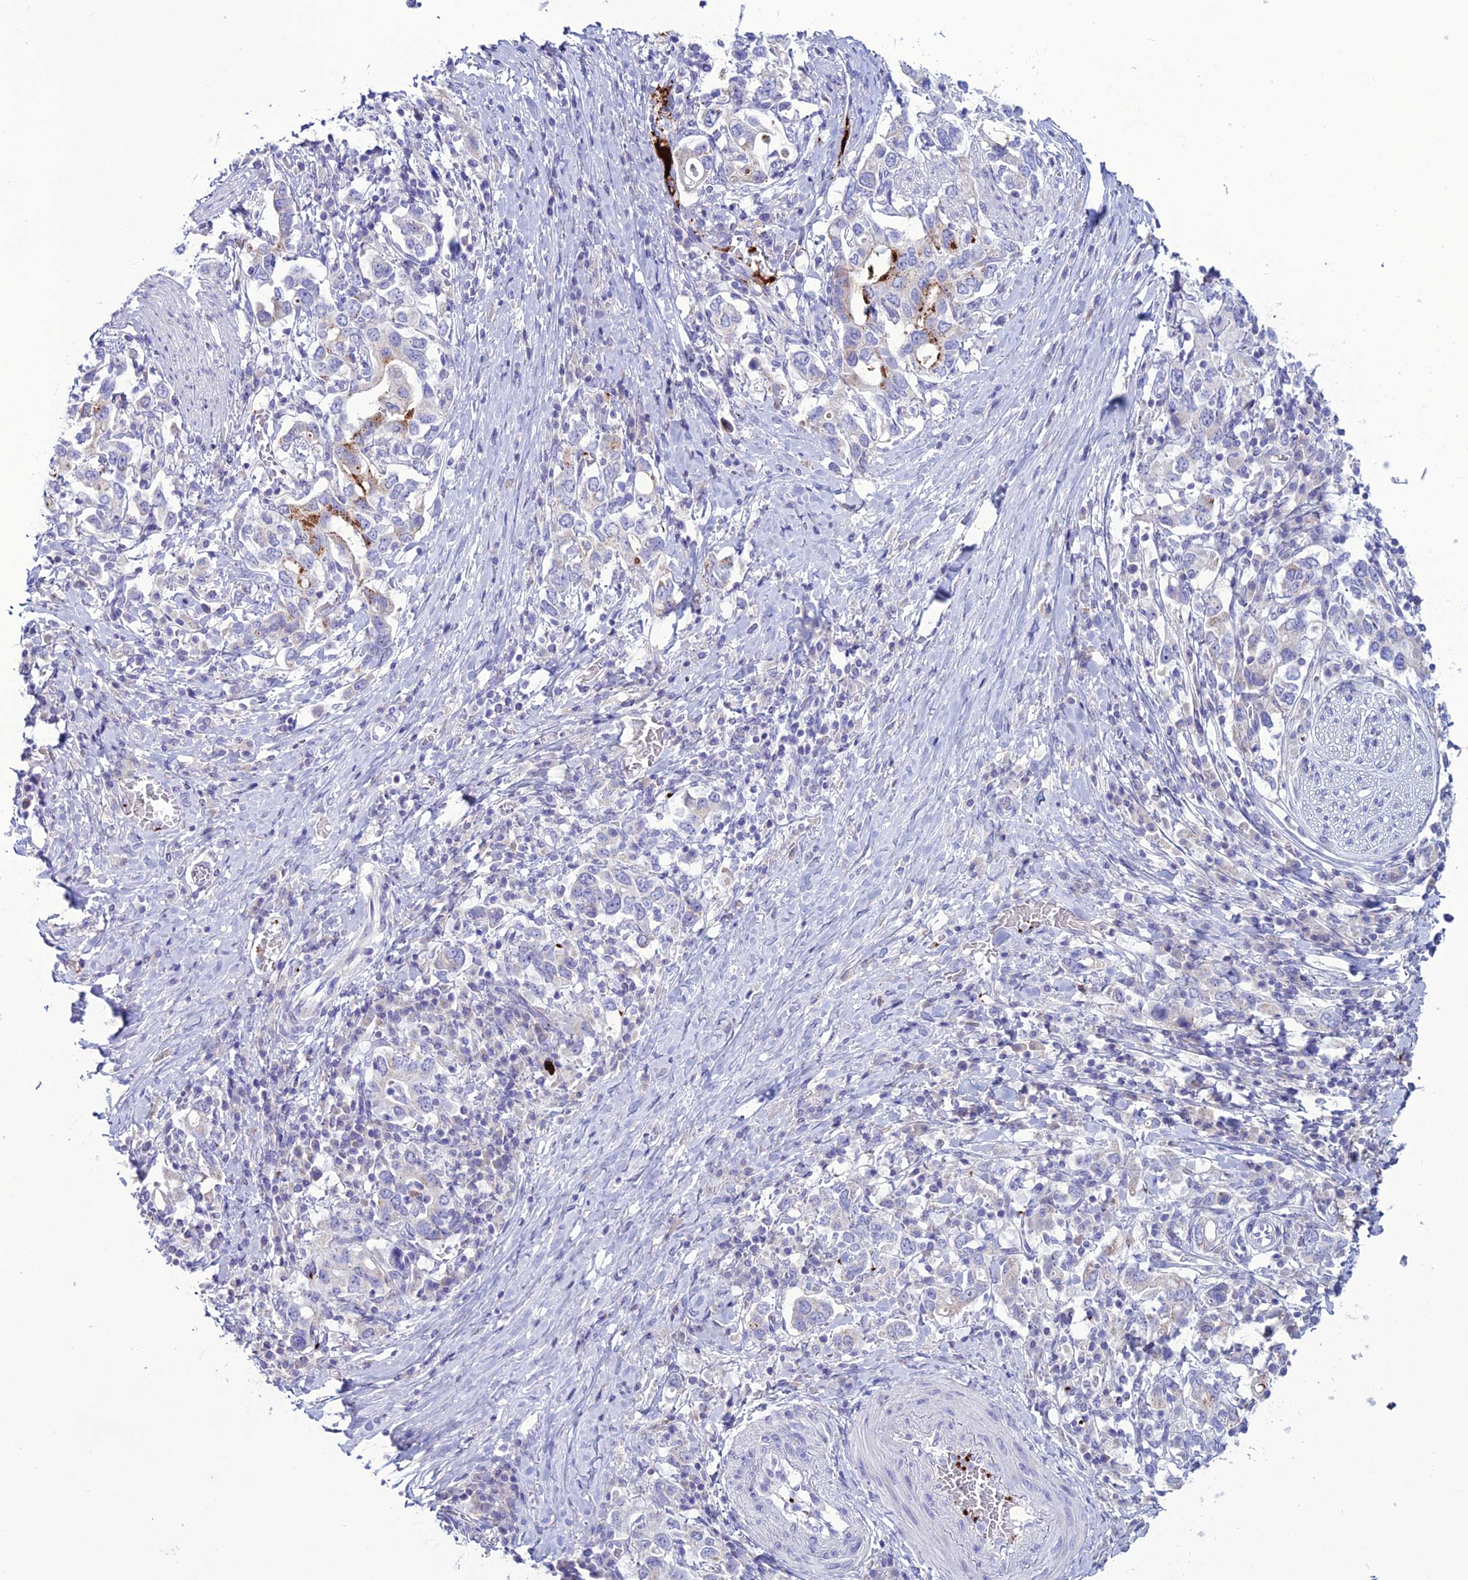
{"staining": {"intensity": "strong", "quantity": "<25%", "location": "cytoplasmic/membranous"}, "tissue": "stomach cancer", "cell_type": "Tumor cells", "image_type": "cancer", "snomed": [{"axis": "morphology", "description": "Adenocarcinoma, NOS"}, {"axis": "topography", "description": "Stomach, upper"}, {"axis": "topography", "description": "Stomach"}], "caption": "About <25% of tumor cells in human adenocarcinoma (stomach) reveal strong cytoplasmic/membranous protein expression as visualized by brown immunohistochemical staining.", "gene": "C21orf140", "patient": {"sex": "male", "age": 62}}